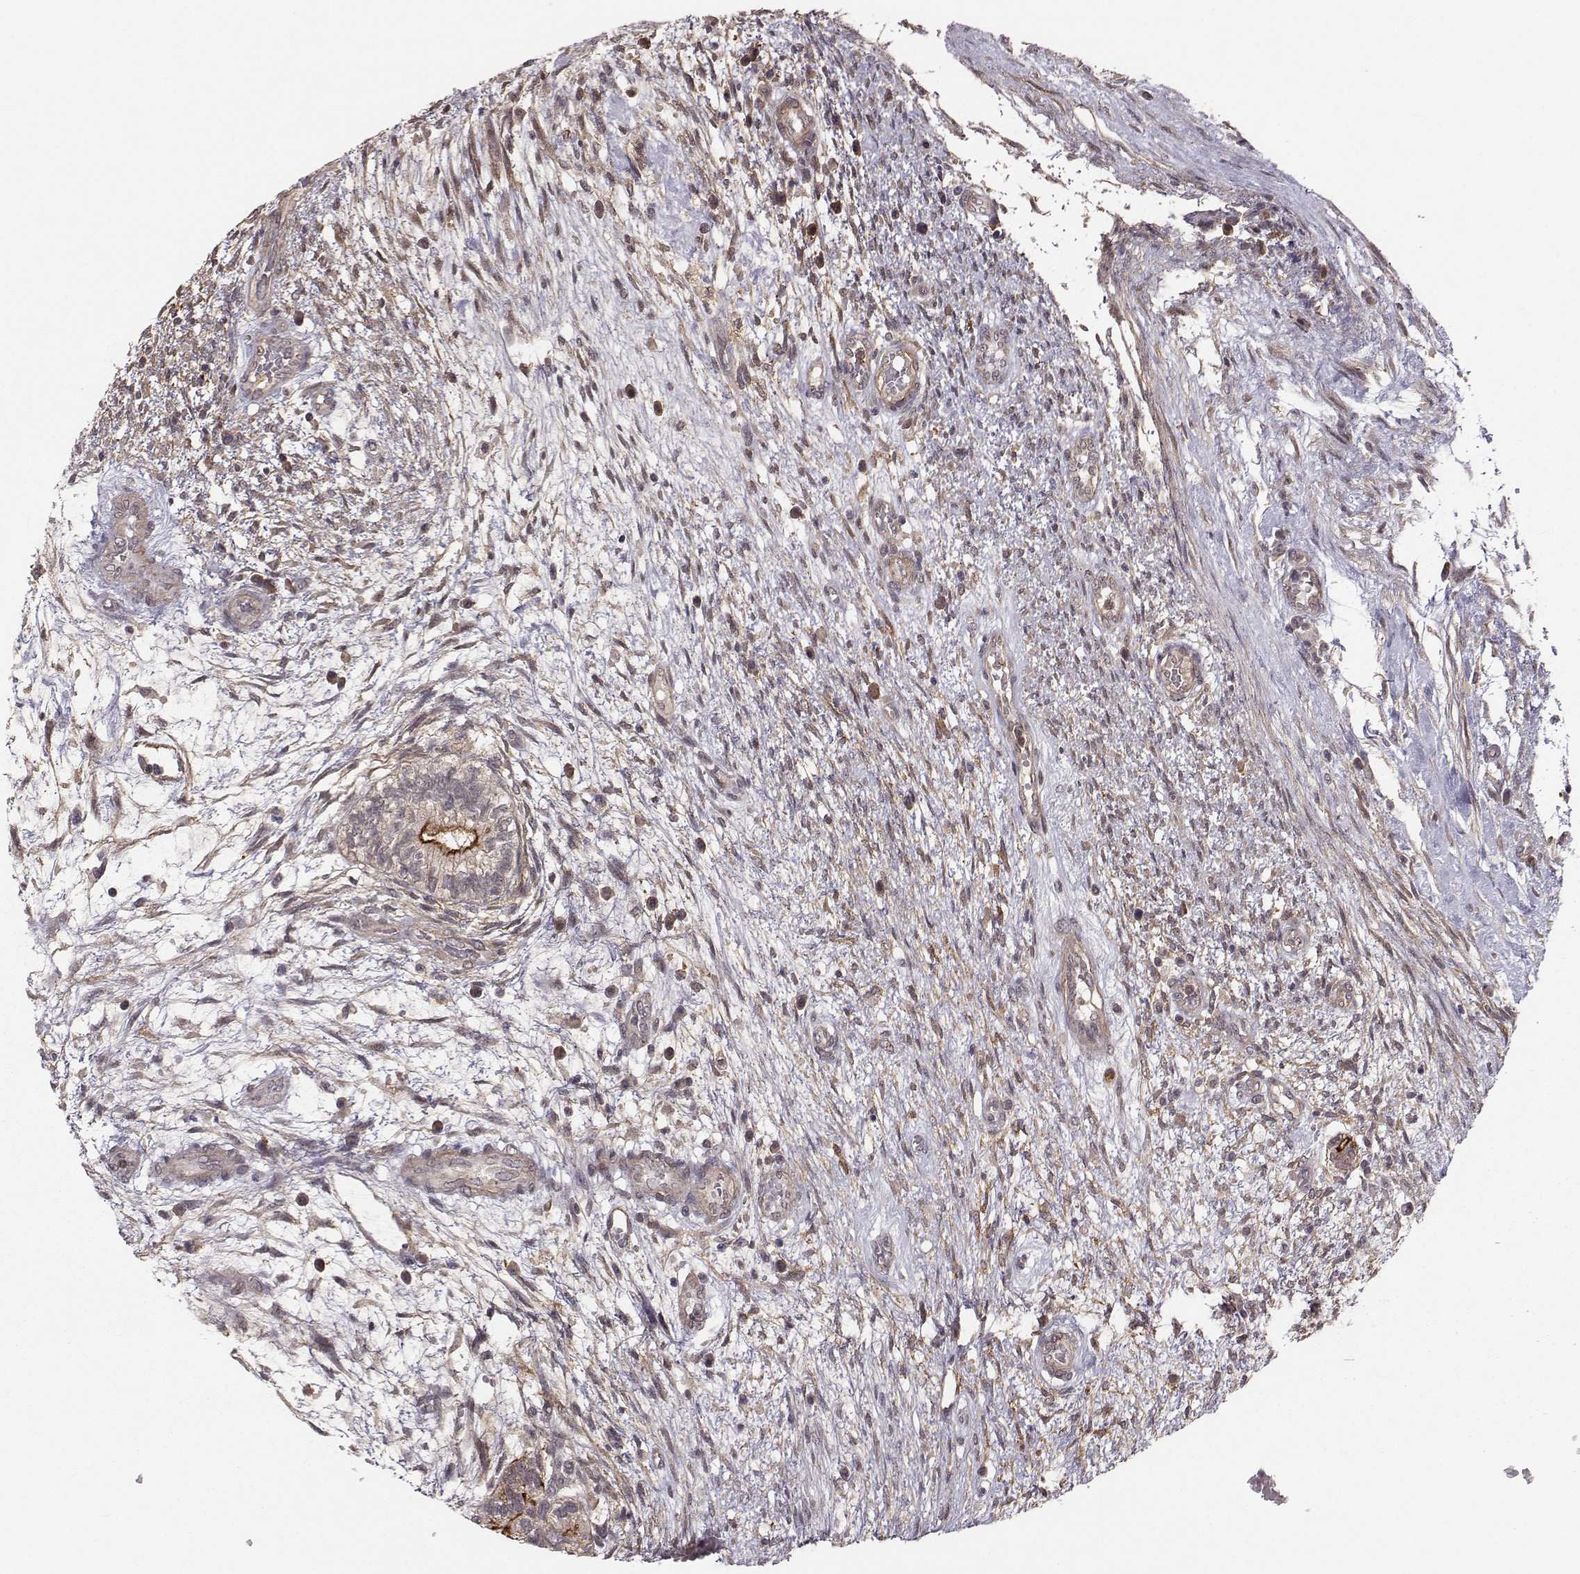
{"staining": {"intensity": "moderate", "quantity": ">75%", "location": "cytoplasmic/membranous"}, "tissue": "testis cancer", "cell_type": "Tumor cells", "image_type": "cancer", "snomed": [{"axis": "morphology", "description": "Normal tissue, NOS"}, {"axis": "morphology", "description": "Carcinoma, Embryonal, NOS"}, {"axis": "topography", "description": "Testis"}, {"axis": "topography", "description": "Epididymis"}], "caption": "Embryonal carcinoma (testis) was stained to show a protein in brown. There is medium levels of moderate cytoplasmic/membranous expression in about >75% of tumor cells.", "gene": "PLEKHG3", "patient": {"sex": "male", "age": 32}}